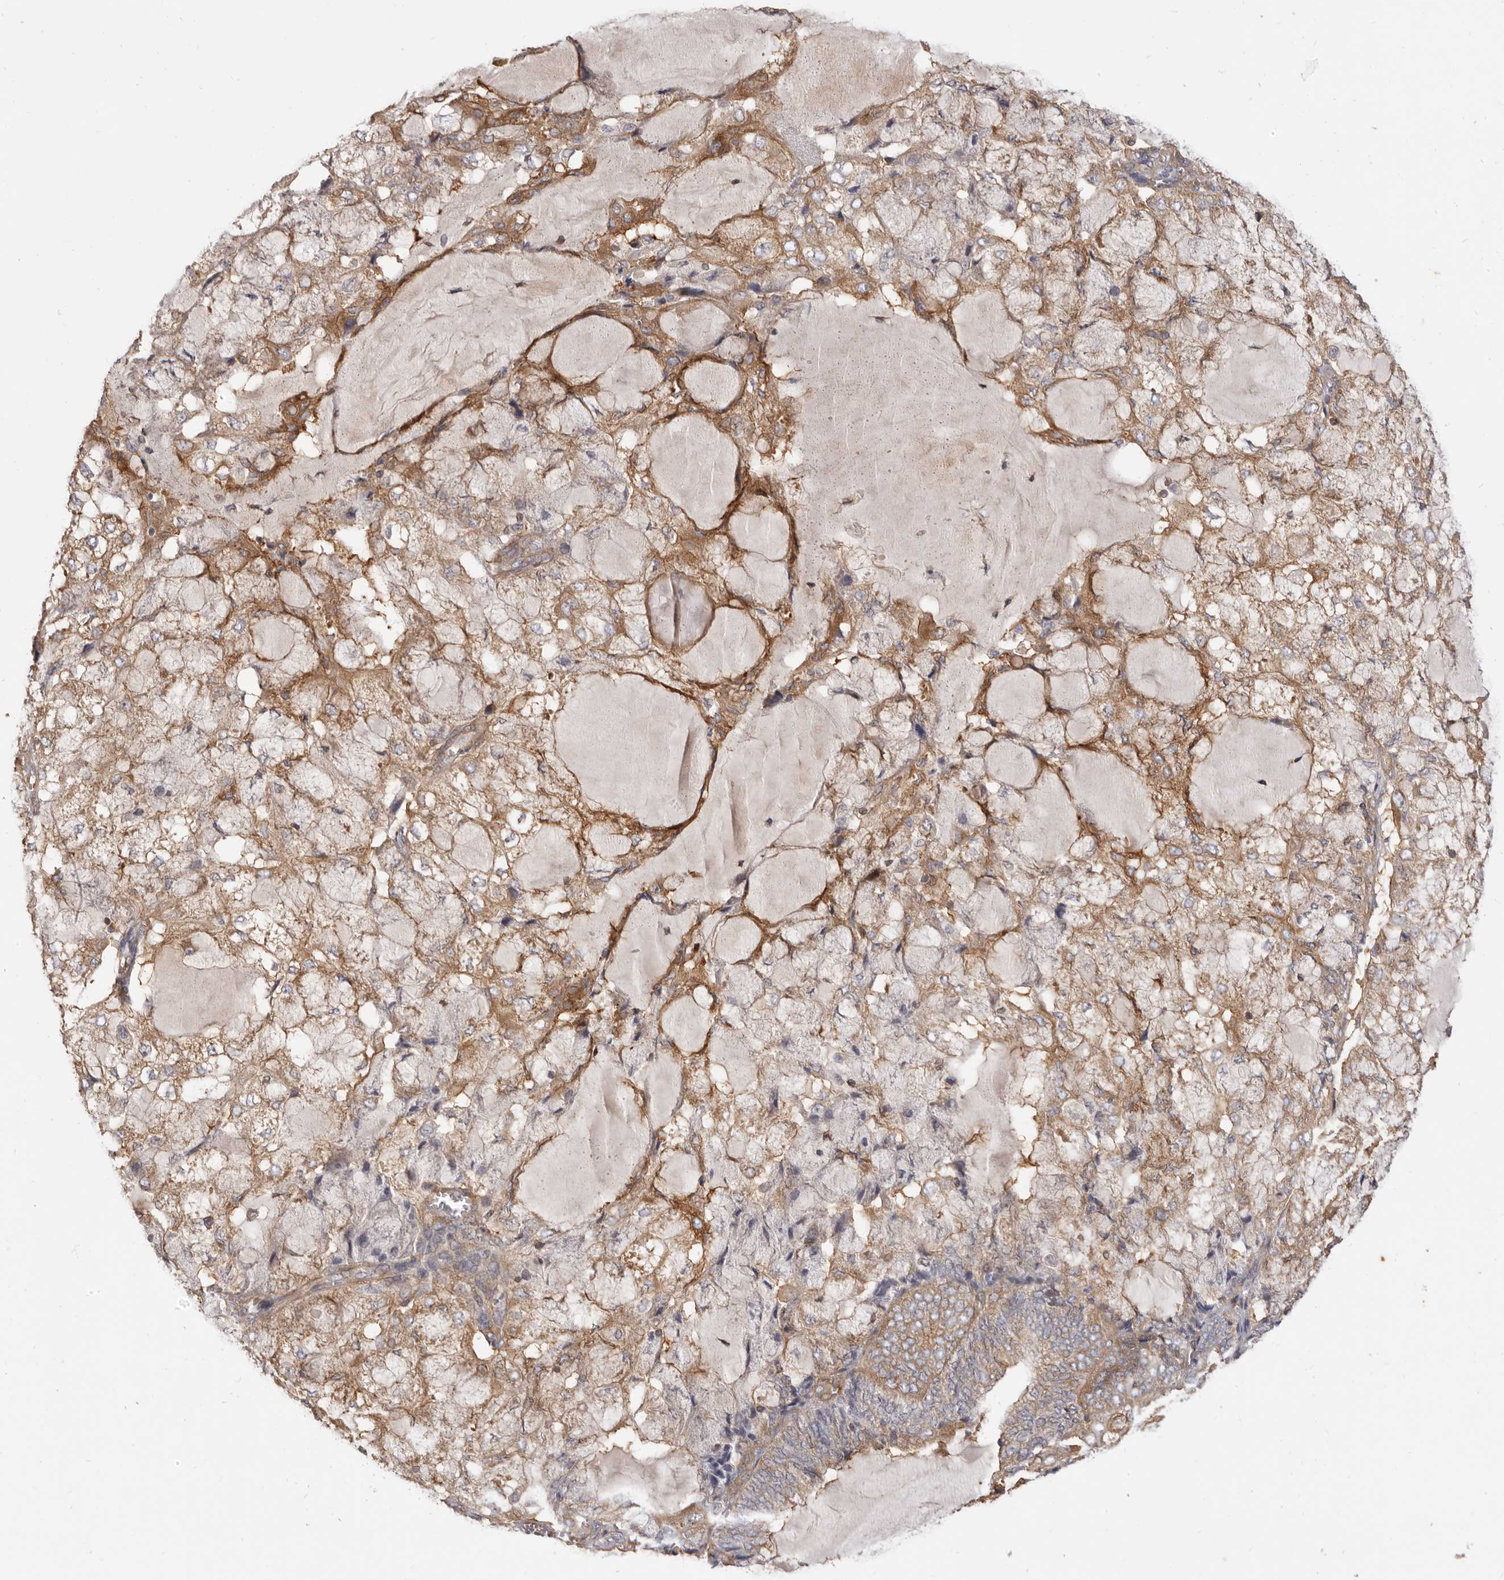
{"staining": {"intensity": "moderate", "quantity": ">75%", "location": "cytoplasmic/membranous"}, "tissue": "endometrial cancer", "cell_type": "Tumor cells", "image_type": "cancer", "snomed": [{"axis": "morphology", "description": "Adenocarcinoma, NOS"}, {"axis": "topography", "description": "Endometrium"}], "caption": "A micrograph showing moderate cytoplasmic/membranous positivity in approximately >75% of tumor cells in endometrial adenocarcinoma, as visualized by brown immunohistochemical staining.", "gene": "ADAMTS20", "patient": {"sex": "female", "age": 81}}